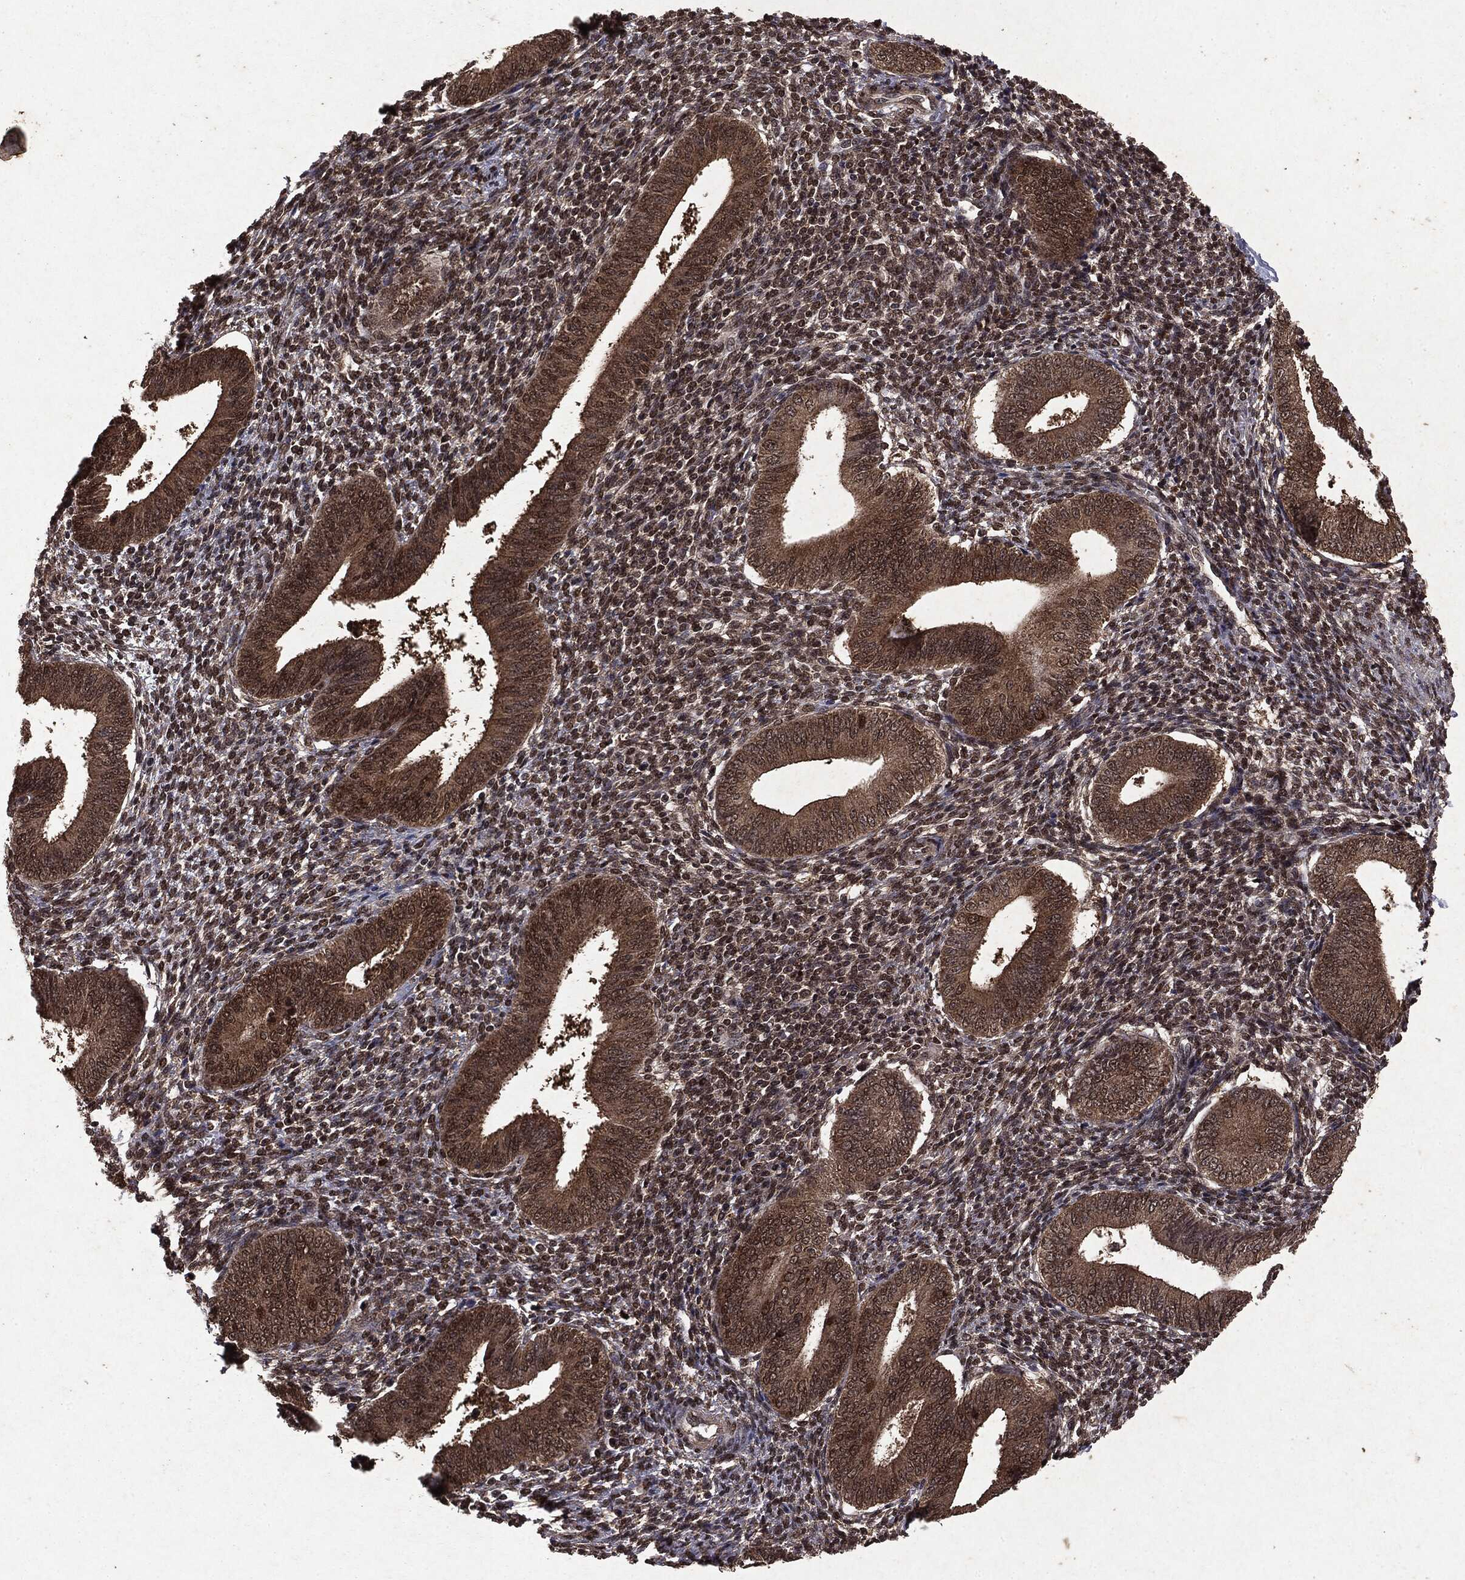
{"staining": {"intensity": "moderate", "quantity": ">75%", "location": "nuclear"}, "tissue": "endometrium", "cell_type": "Cells in endometrial stroma", "image_type": "normal", "snomed": [{"axis": "morphology", "description": "Normal tissue, NOS"}, {"axis": "topography", "description": "Endometrium"}], "caption": "Immunohistochemistry (DAB) staining of unremarkable endometrium shows moderate nuclear protein expression in about >75% of cells in endometrial stroma.", "gene": "PEBP1", "patient": {"sex": "female", "age": 39}}